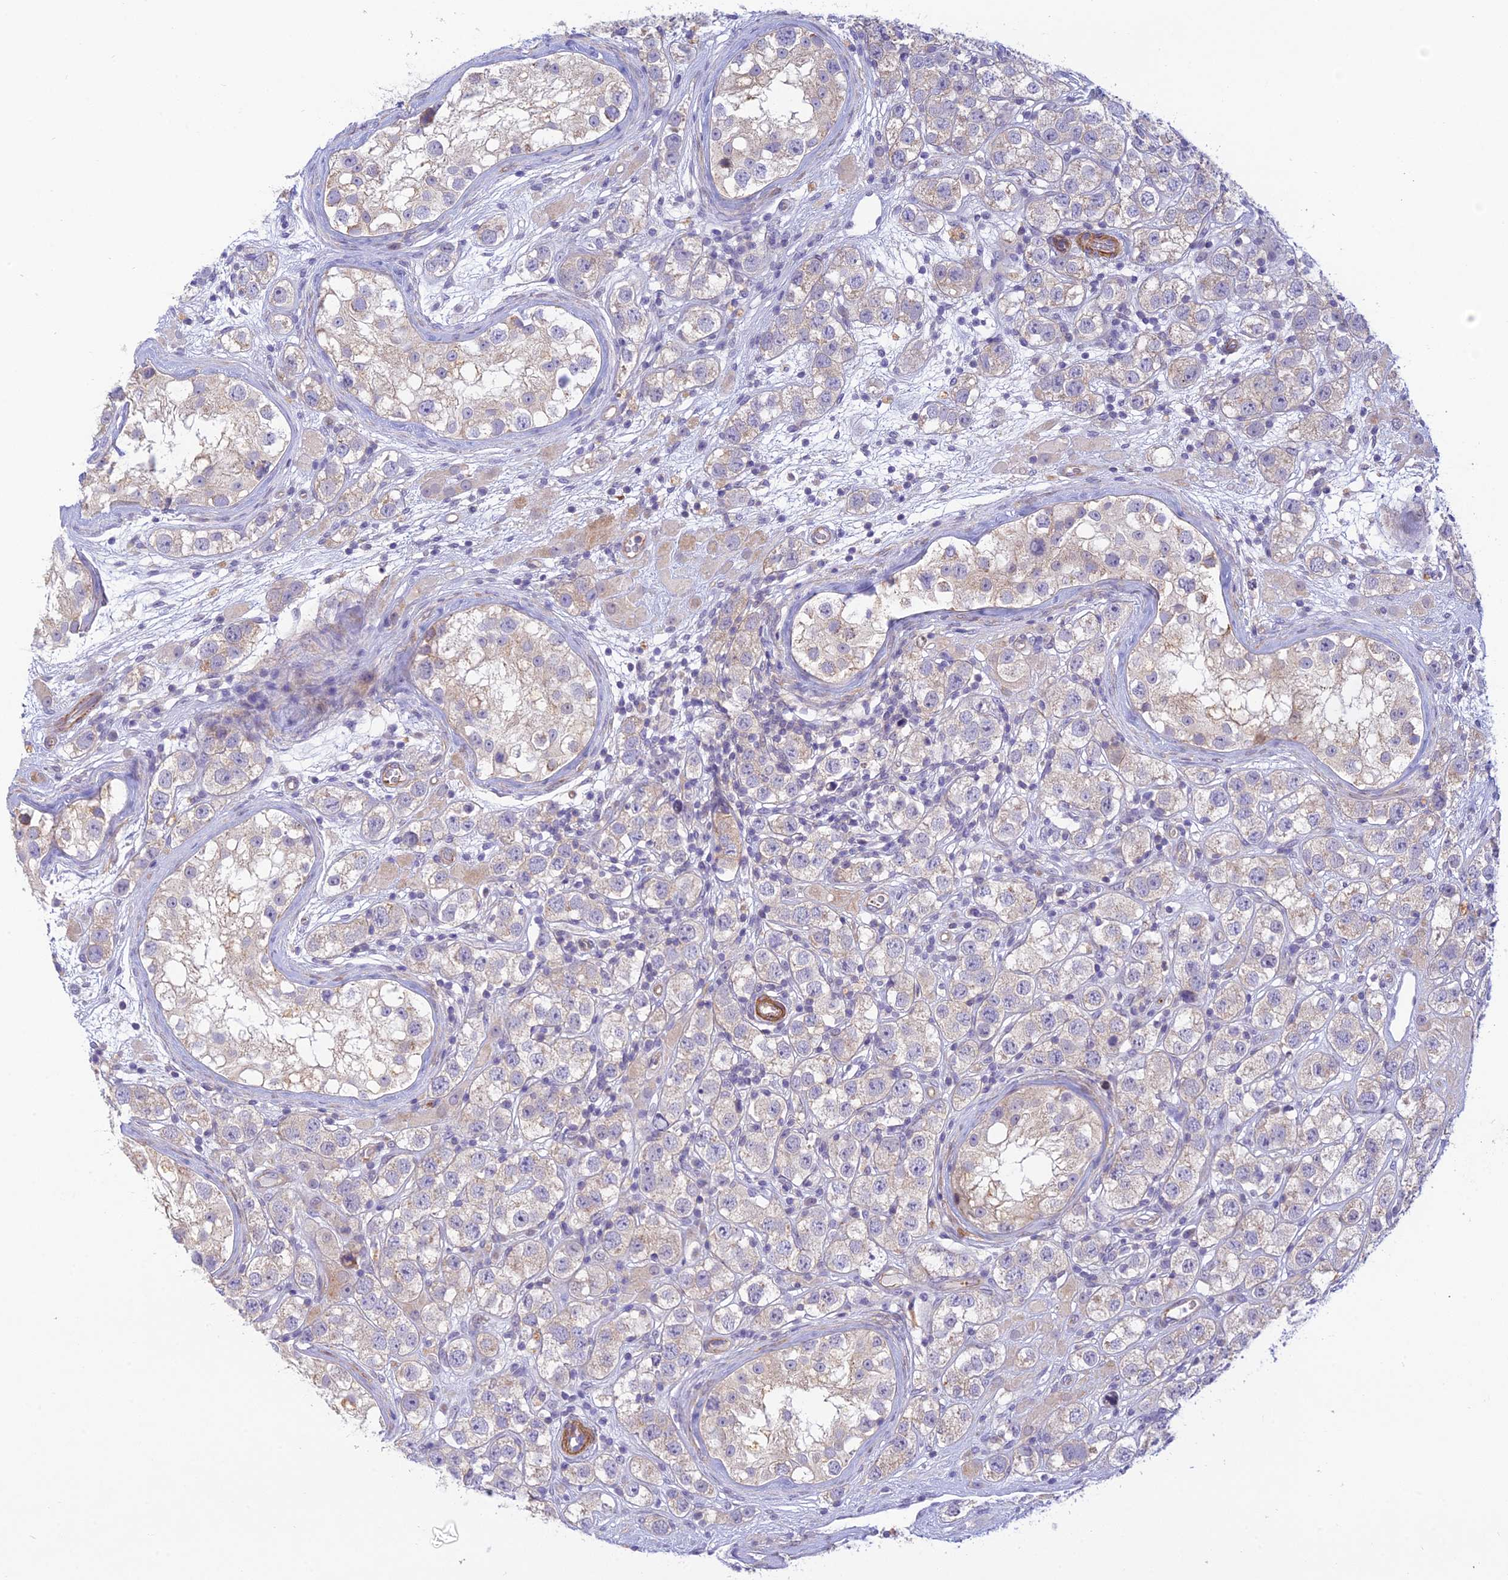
{"staining": {"intensity": "weak", "quantity": "<25%", "location": "cytoplasmic/membranous"}, "tissue": "testis cancer", "cell_type": "Tumor cells", "image_type": "cancer", "snomed": [{"axis": "morphology", "description": "Seminoma, NOS"}, {"axis": "topography", "description": "Testis"}], "caption": "A photomicrograph of human testis seminoma is negative for staining in tumor cells.", "gene": "FBXW4", "patient": {"sex": "male", "age": 28}}